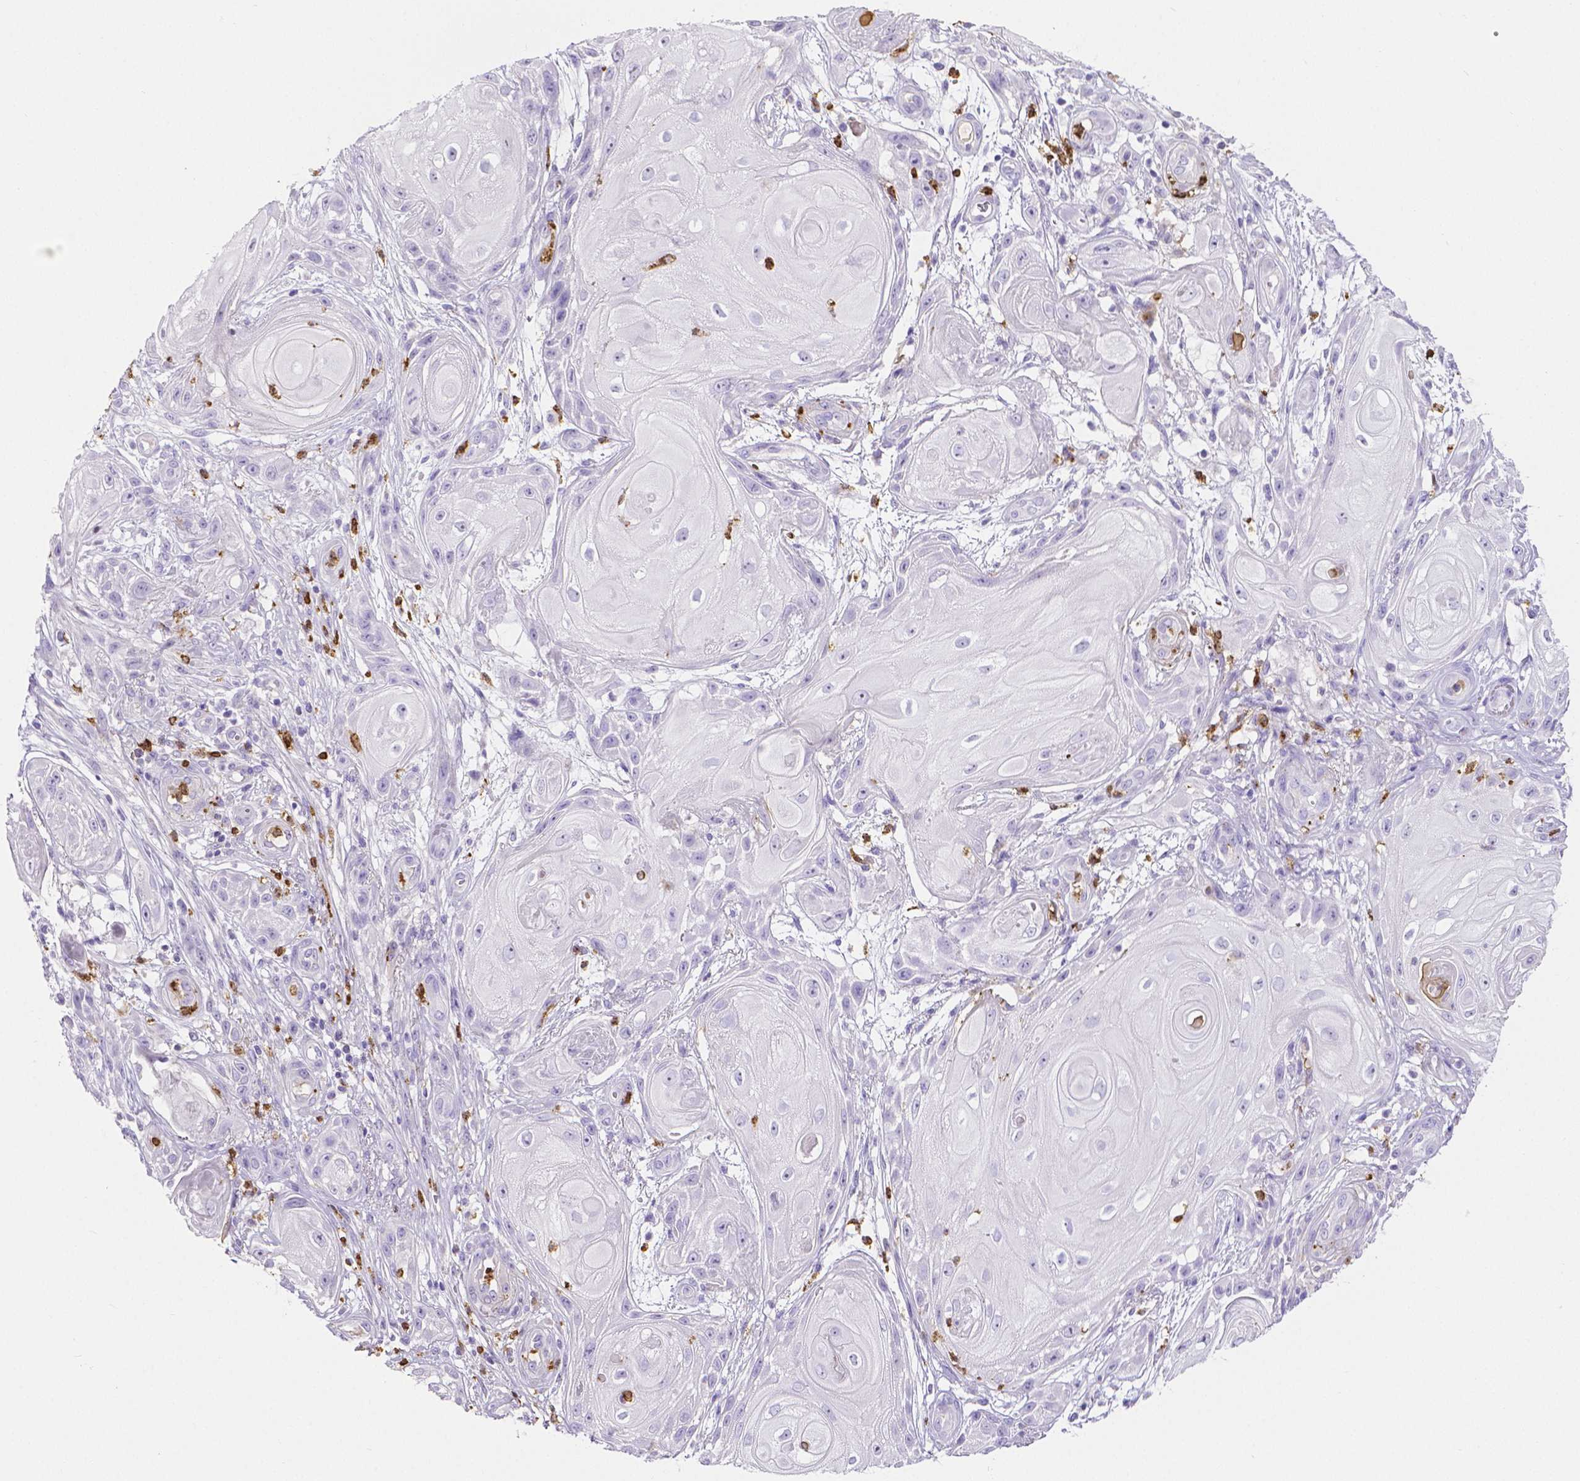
{"staining": {"intensity": "negative", "quantity": "none", "location": "none"}, "tissue": "skin cancer", "cell_type": "Tumor cells", "image_type": "cancer", "snomed": [{"axis": "morphology", "description": "Squamous cell carcinoma, NOS"}, {"axis": "topography", "description": "Skin"}], "caption": "Photomicrograph shows no significant protein expression in tumor cells of skin cancer. Brightfield microscopy of immunohistochemistry (IHC) stained with DAB (3,3'-diaminobenzidine) (brown) and hematoxylin (blue), captured at high magnification.", "gene": "MMP9", "patient": {"sex": "male", "age": 62}}